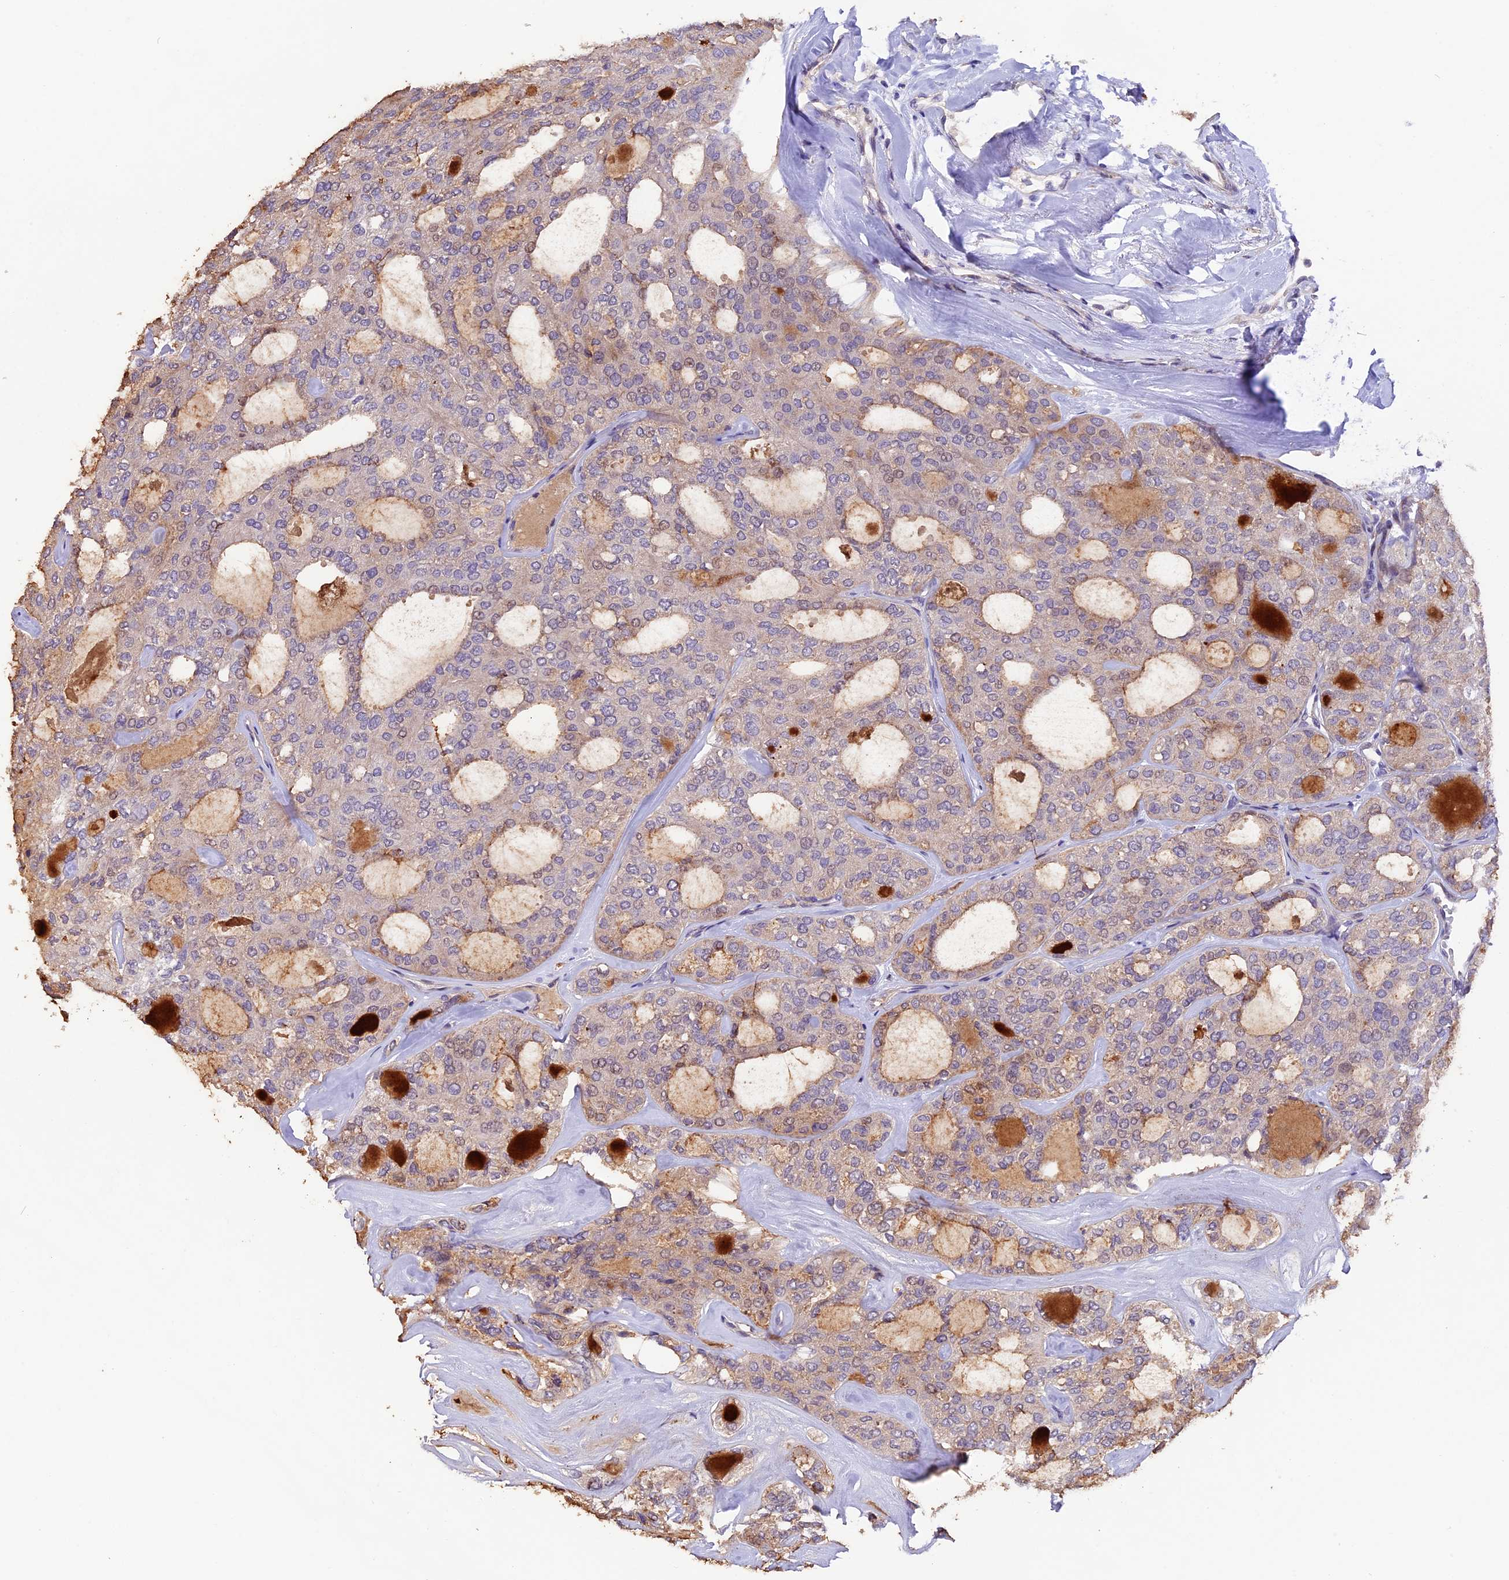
{"staining": {"intensity": "weak", "quantity": "<25%", "location": "cytoplasmic/membranous"}, "tissue": "thyroid cancer", "cell_type": "Tumor cells", "image_type": "cancer", "snomed": [{"axis": "morphology", "description": "Follicular adenoma carcinoma, NOS"}, {"axis": "topography", "description": "Thyroid gland"}], "caption": "This micrograph is of thyroid cancer (follicular adenoma carcinoma) stained with immunohistochemistry (IHC) to label a protein in brown with the nuclei are counter-stained blue. There is no positivity in tumor cells.", "gene": "NCK2", "patient": {"sex": "male", "age": 75}}